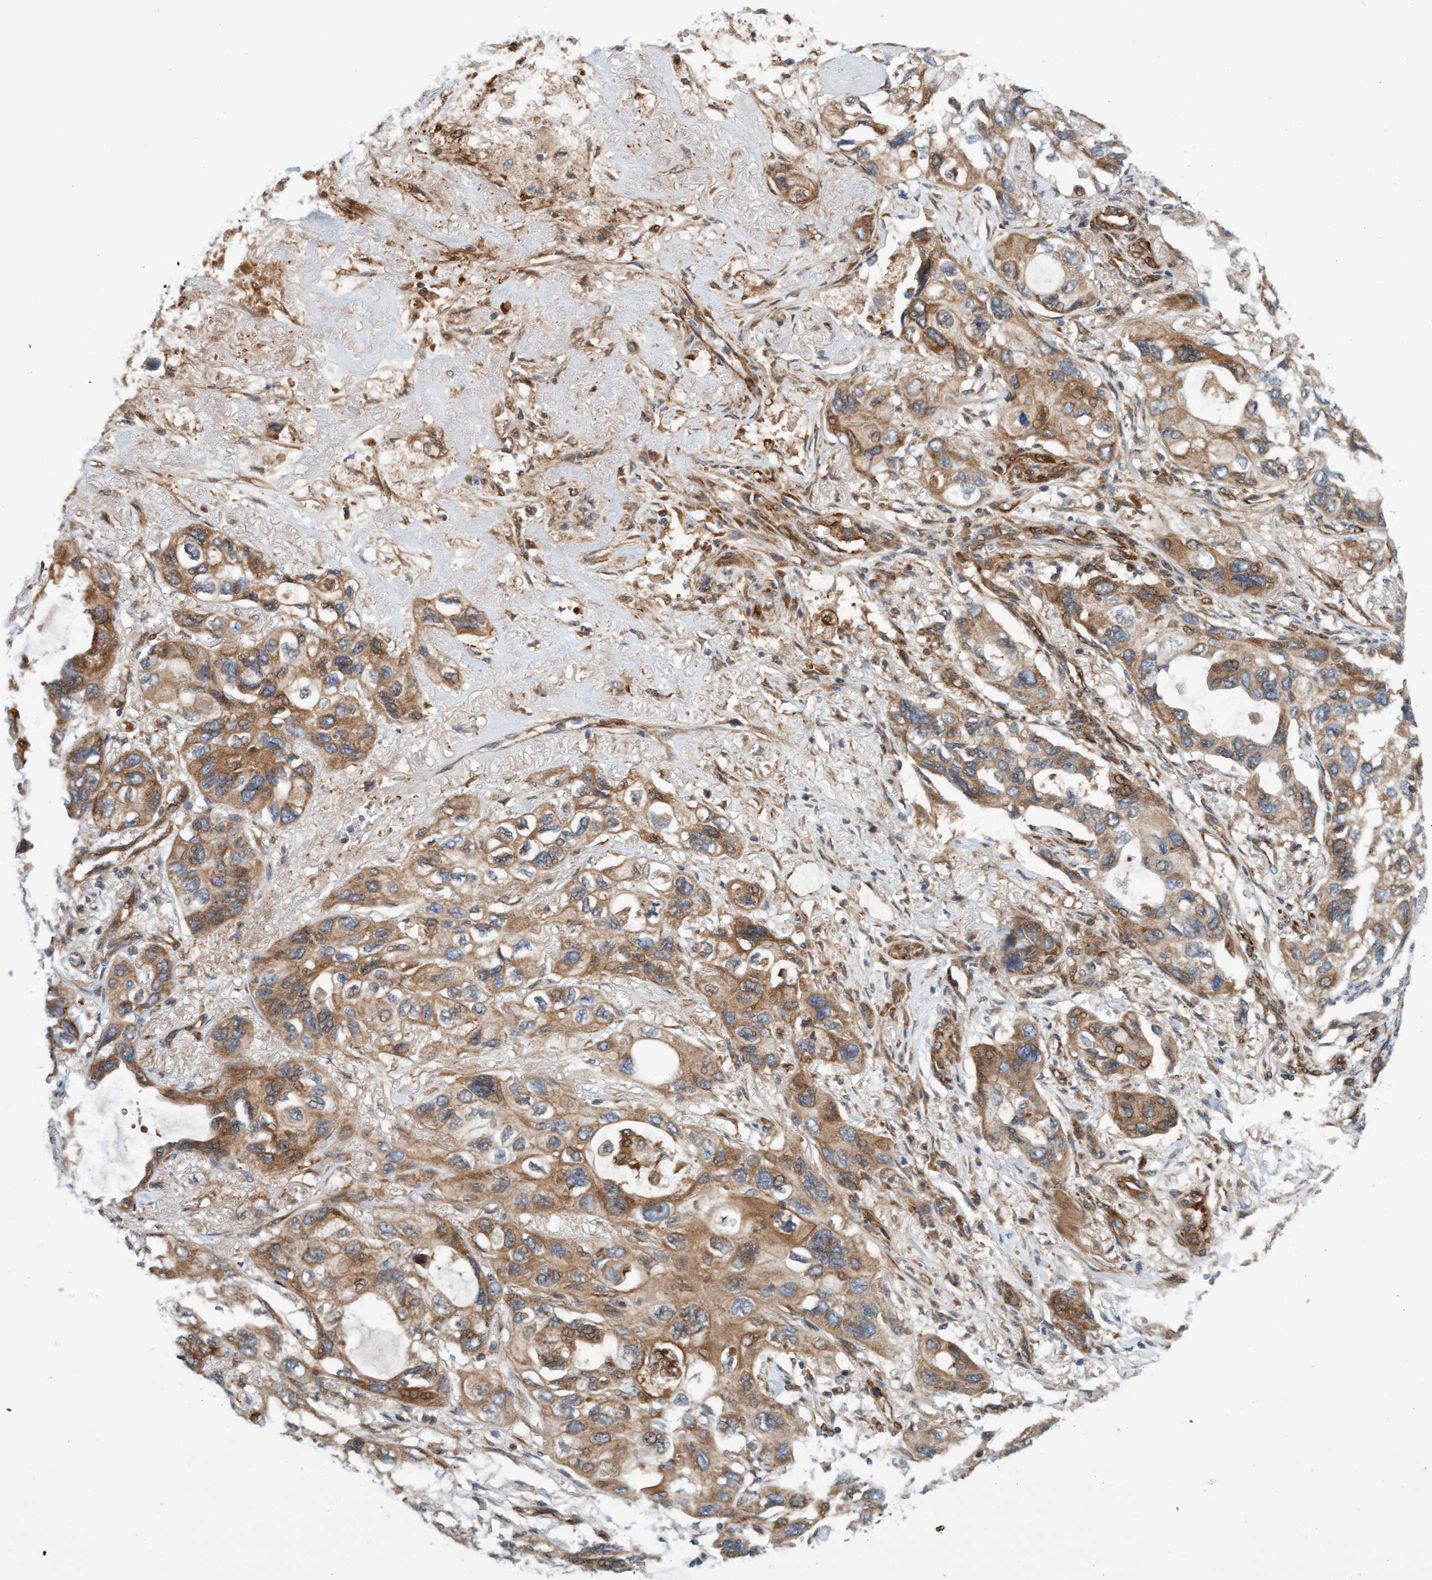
{"staining": {"intensity": "moderate", "quantity": ">75%", "location": "cytoplasmic/membranous"}, "tissue": "lung cancer", "cell_type": "Tumor cells", "image_type": "cancer", "snomed": [{"axis": "morphology", "description": "Squamous cell carcinoma, NOS"}, {"axis": "topography", "description": "Lung"}], "caption": "A histopathology image showing moderate cytoplasmic/membranous expression in approximately >75% of tumor cells in squamous cell carcinoma (lung), as visualized by brown immunohistochemical staining.", "gene": "EIF4EBP1", "patient": {"sex": "female", "age": 73}}